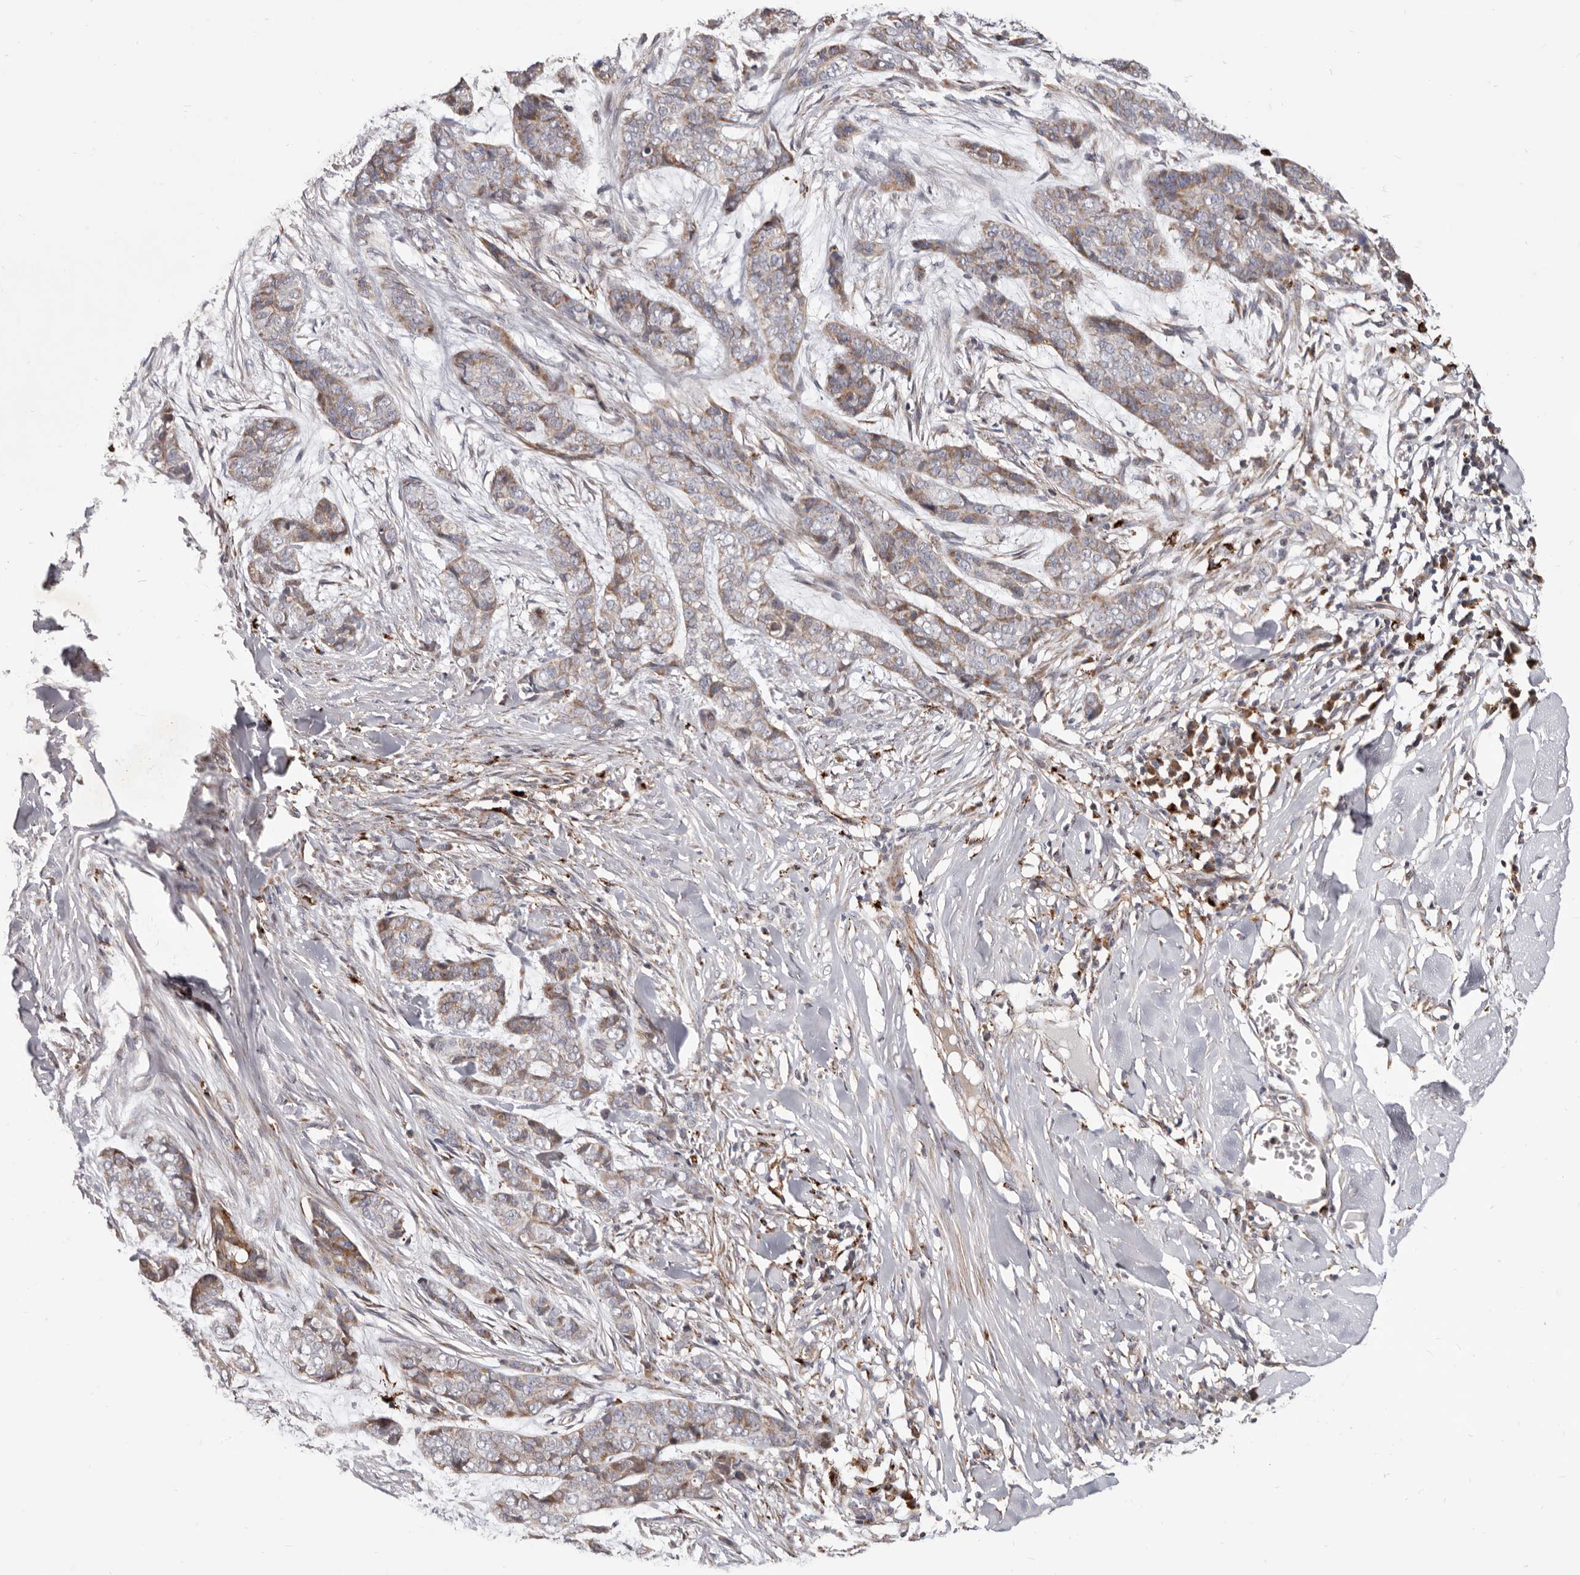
{"staining": {"intensity": "weak", "quantity": "25%-75%", "location": "cytoplasmic/membranous"}, "tissue": "skin cancer", "cell_type": "Tumor cells", "image_type": "cancer", "snomed": [{"axis": "morphology", "description": "Basal cell carcinoma"}, {"axis": "topography", "description": "Skin"}], "caption": "About 25%-75% of tumor cells in human basal cell carcinoma (skin) display weak cytoplasmic/membranous protein expression as visualized by brown immunohistochemical staining.", "gene": "TOR3A", "patient": {"sex": "female", "age": 64}}